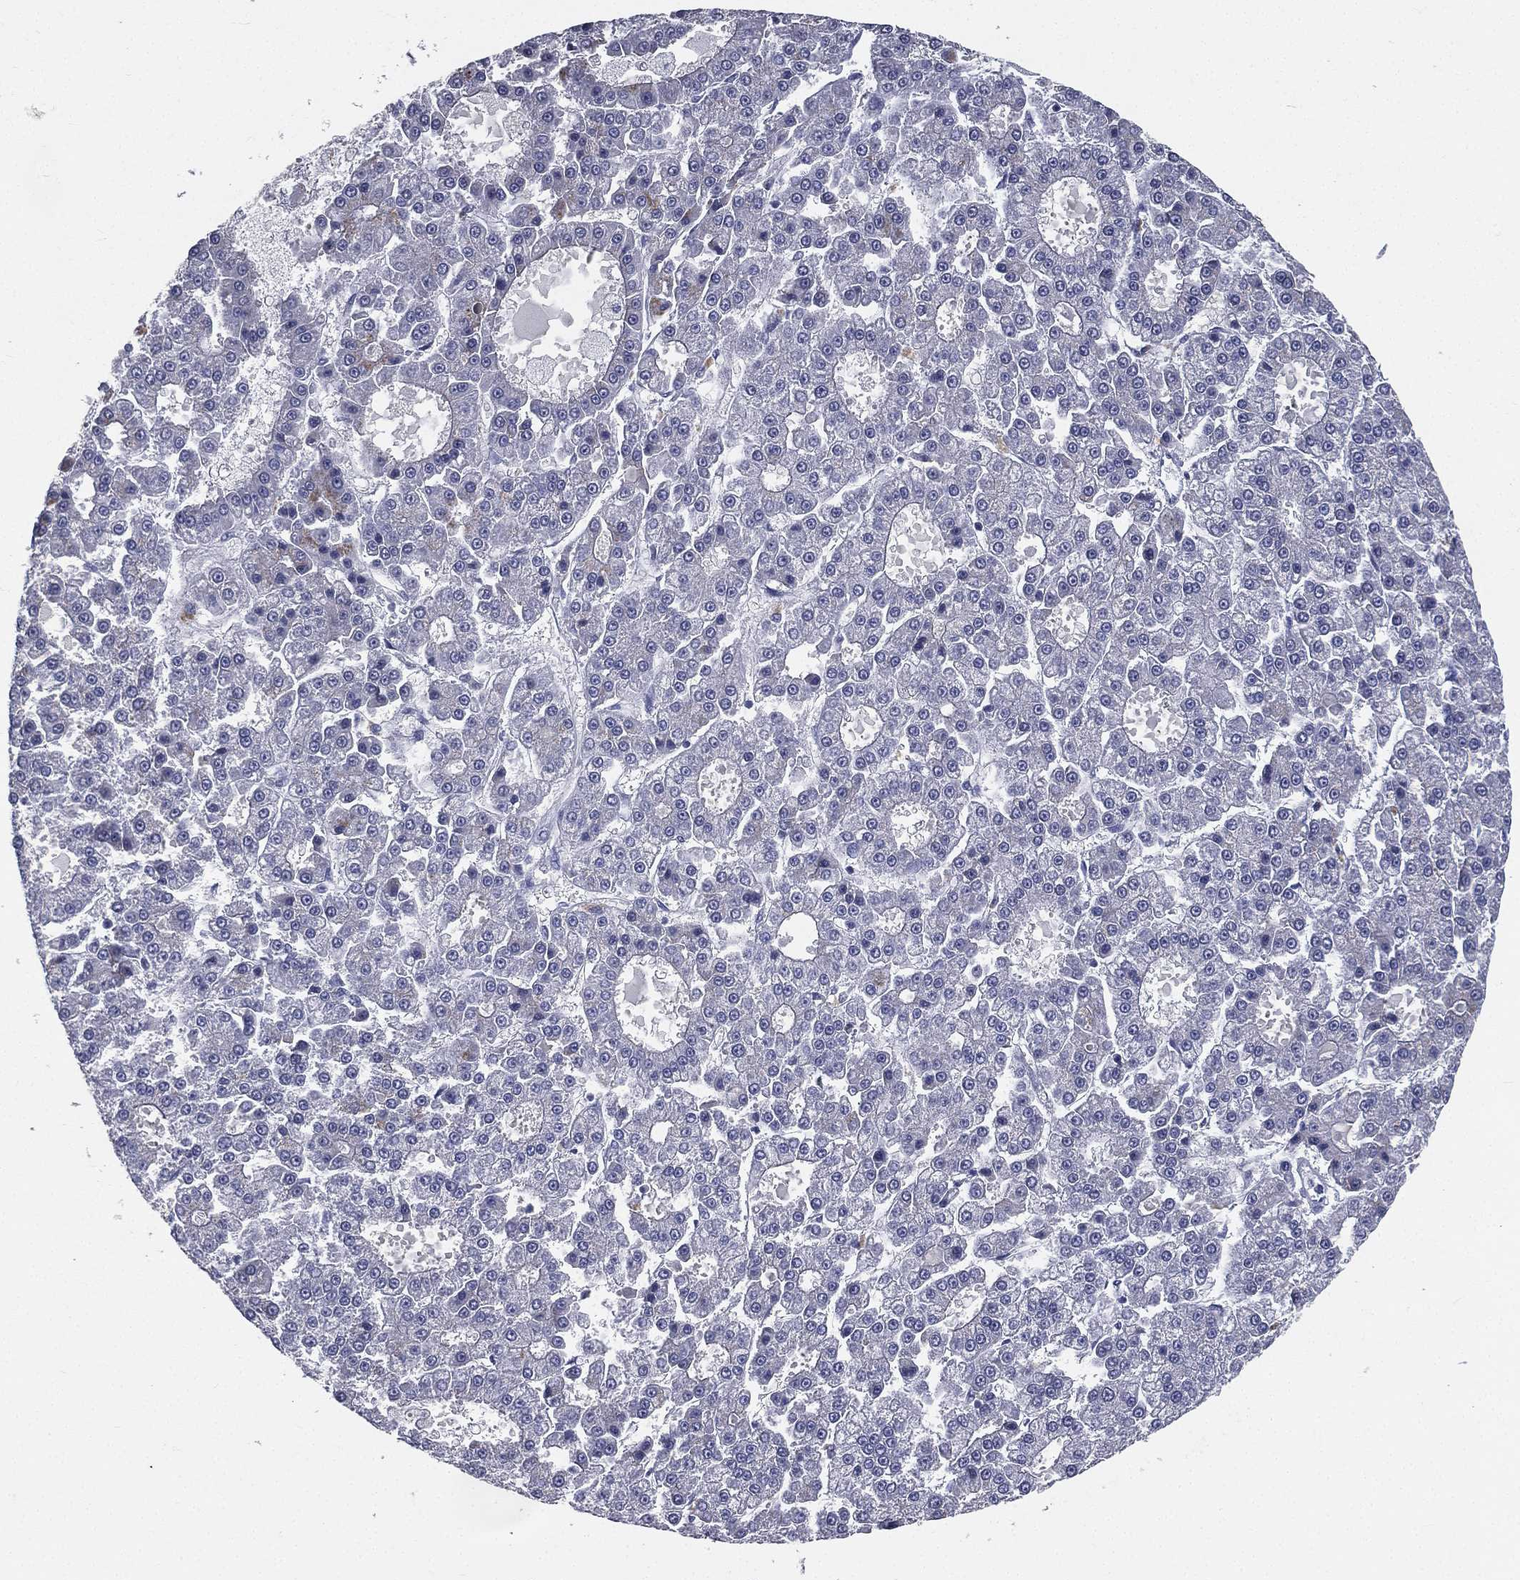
{"staining": {"intensity": "negative", "quantity": "none", "location": "none"}, "tissue": "liver cancer", "cell_type": "Tumor cells", "image_type": "cancer", "snomed": [{"axis": "morphology", "description": "Carcinoma, Hepatocellular, NOS"}, {"axis": "topography", "description": "Liver"}], "caption": "A photomicrograph of liver hepatocellular carcinoma stained for a protein shows no brown staining in tumor cells.", "gene": "IFT27", "patient": {"sex": "male", "age": 70}}